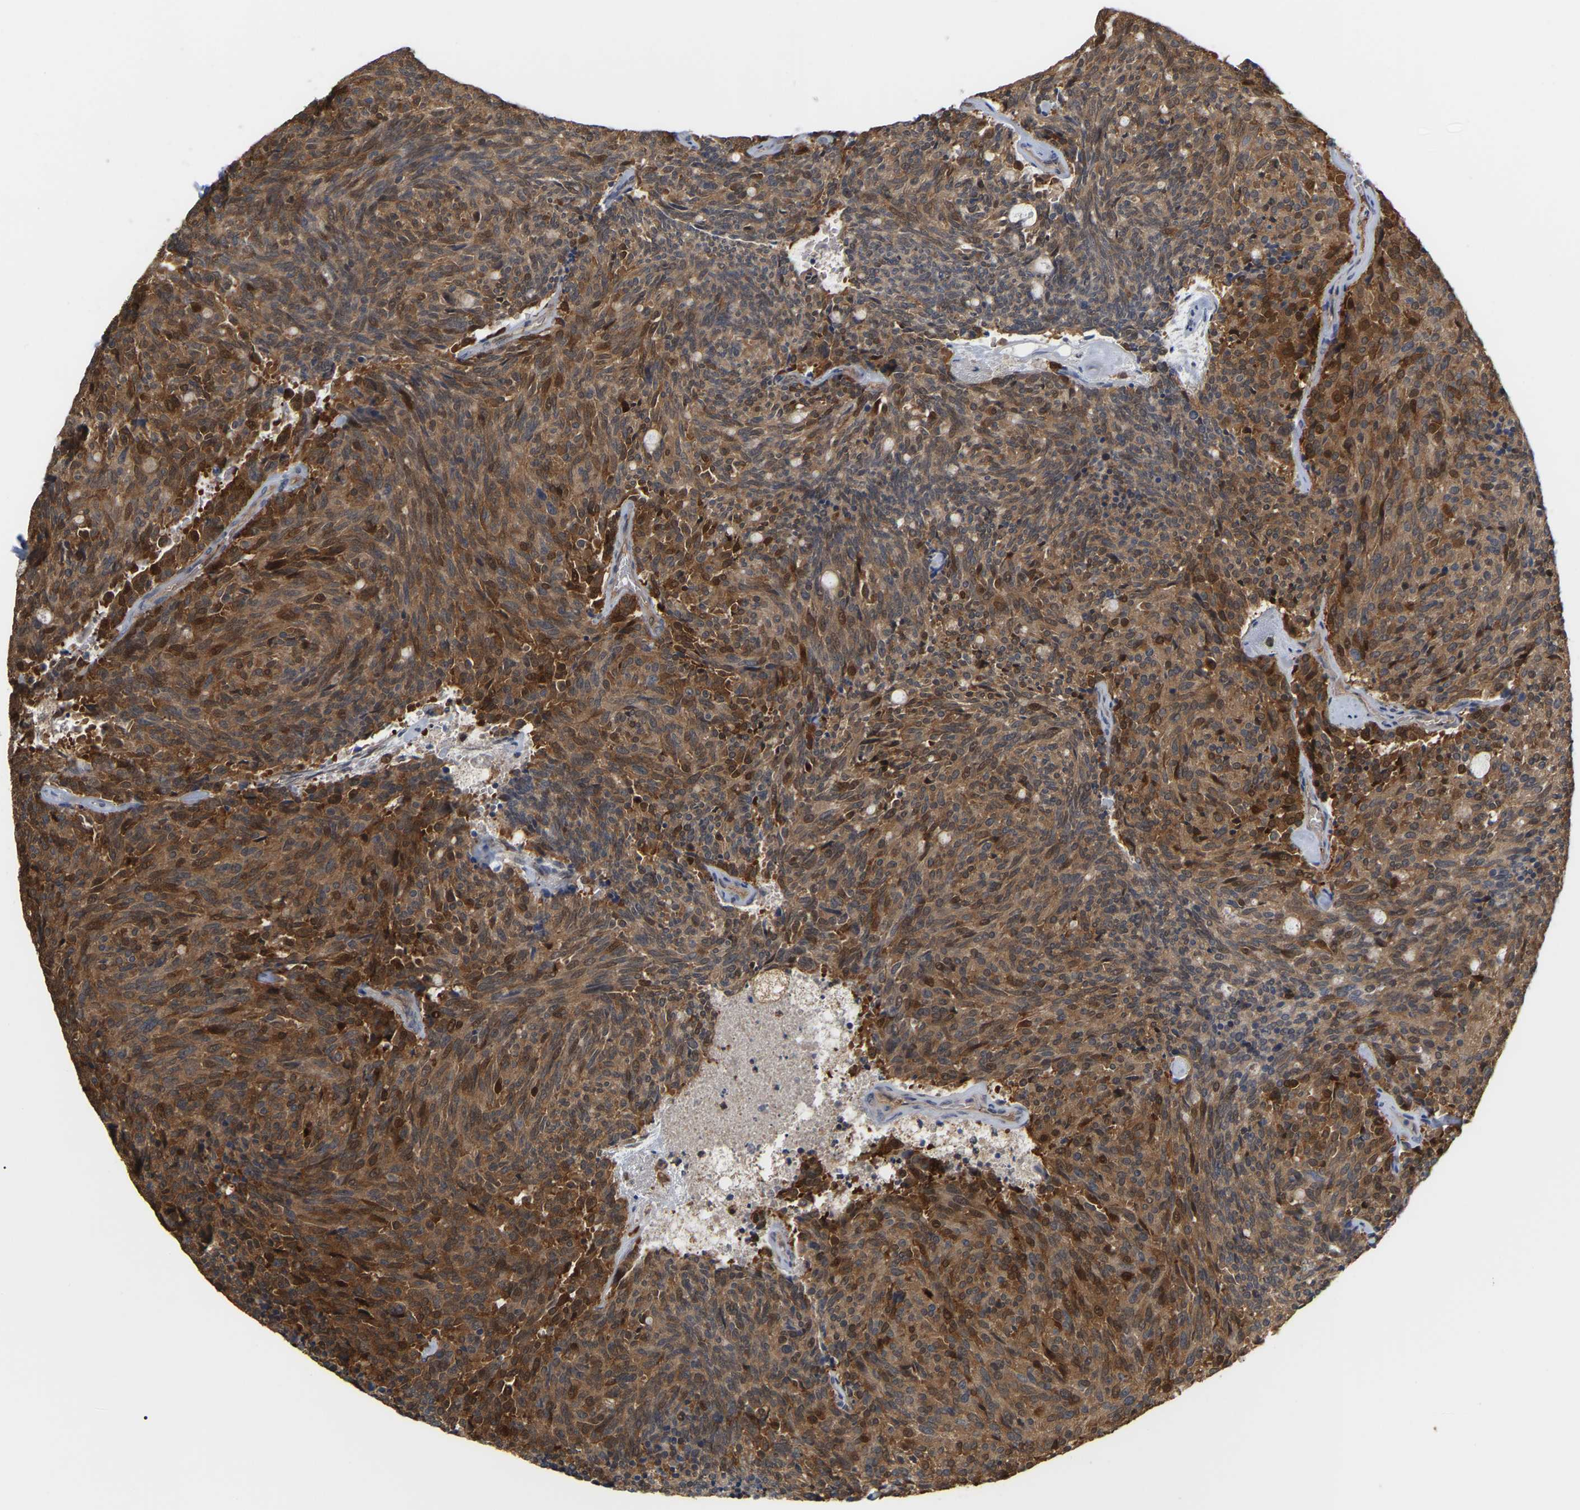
{"staining": {"intensity": "moderate", "quantity": ">75%", "location": "cytoplasmic/membranous"}, "tissue": "carcinoid", "cell_type": "Tumor cells", "image_type": "cancer", "snomed": [{"axis": "morphology", "description": "Carcinoid, malignant, NOS"}, {"axis": "topography", "description": "Pancreas"}], "caption": "Immunohistochemical staining of malignant carcinoid shows medium levels of moderate cytoplasmic/membranous protein staining in about >75% of tumor cells. Using DAB (brown) and hematoxylin (blue) stains, captured at high magnification using brightfield microscopy.", "gene": "MTPN", "patient": {"sex": "female", "age": 54}}